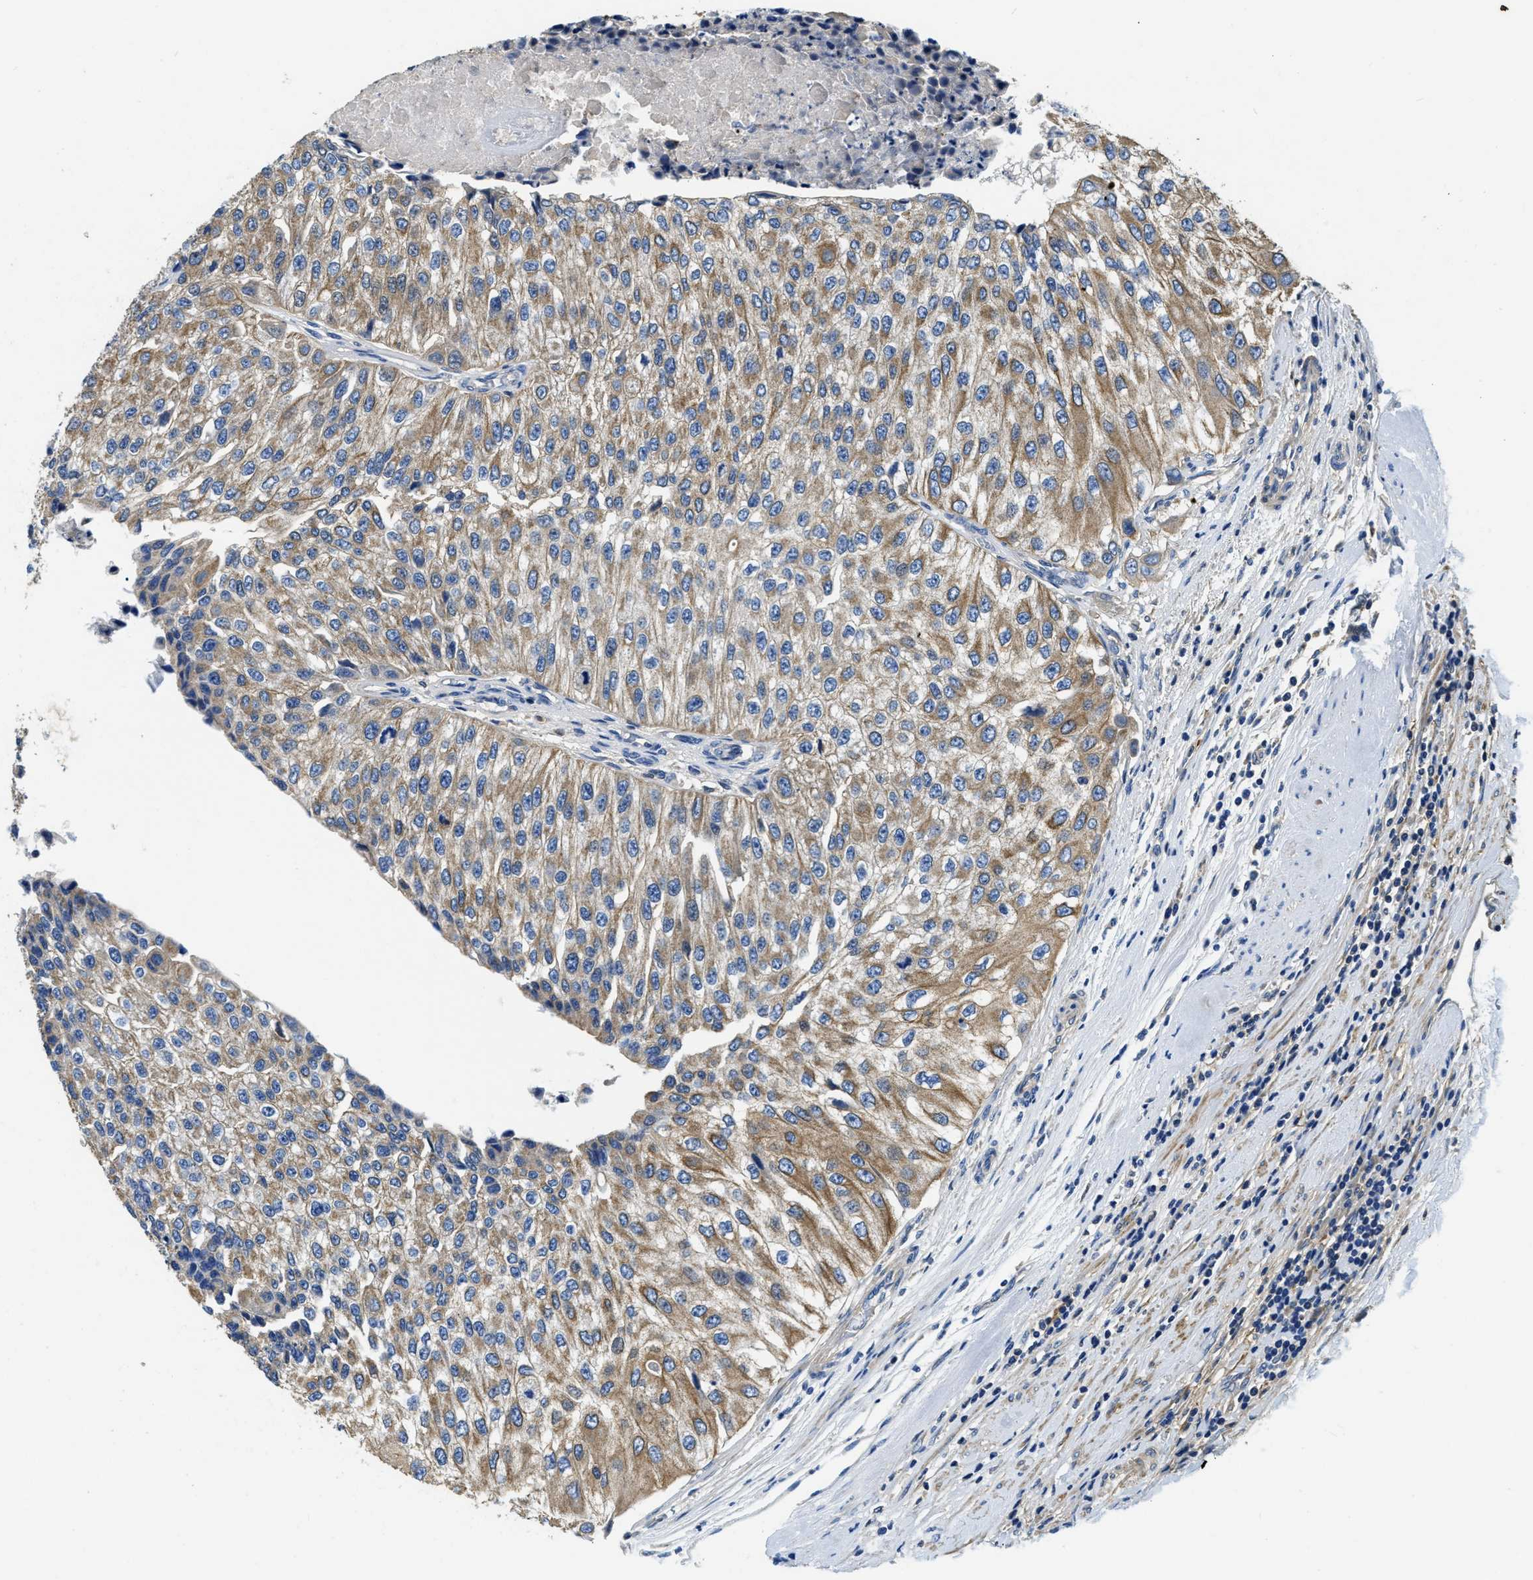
{"staining": {"intensity": "moderate", "quantity": ">75%", "location": "cytoplasmic/membranous"}, "tissue": "urothelial cancer", "cell_type": "Tumor cells", "image_type": "cancer", "snomed": [{"axis": "morphology", "description": "Urothelial carcinoma, High grade"}, {"axis": "topography", "description": "Kidney"}, {"axis": "topography", "description": "Urinary bladder"}], "caption": "Human high-grade urothelial carcinoma stained with a protein marker reveals moderate staining in tumor cells.", "gene": "STAT2", "patient": {"sex": "male", "age": 77}}